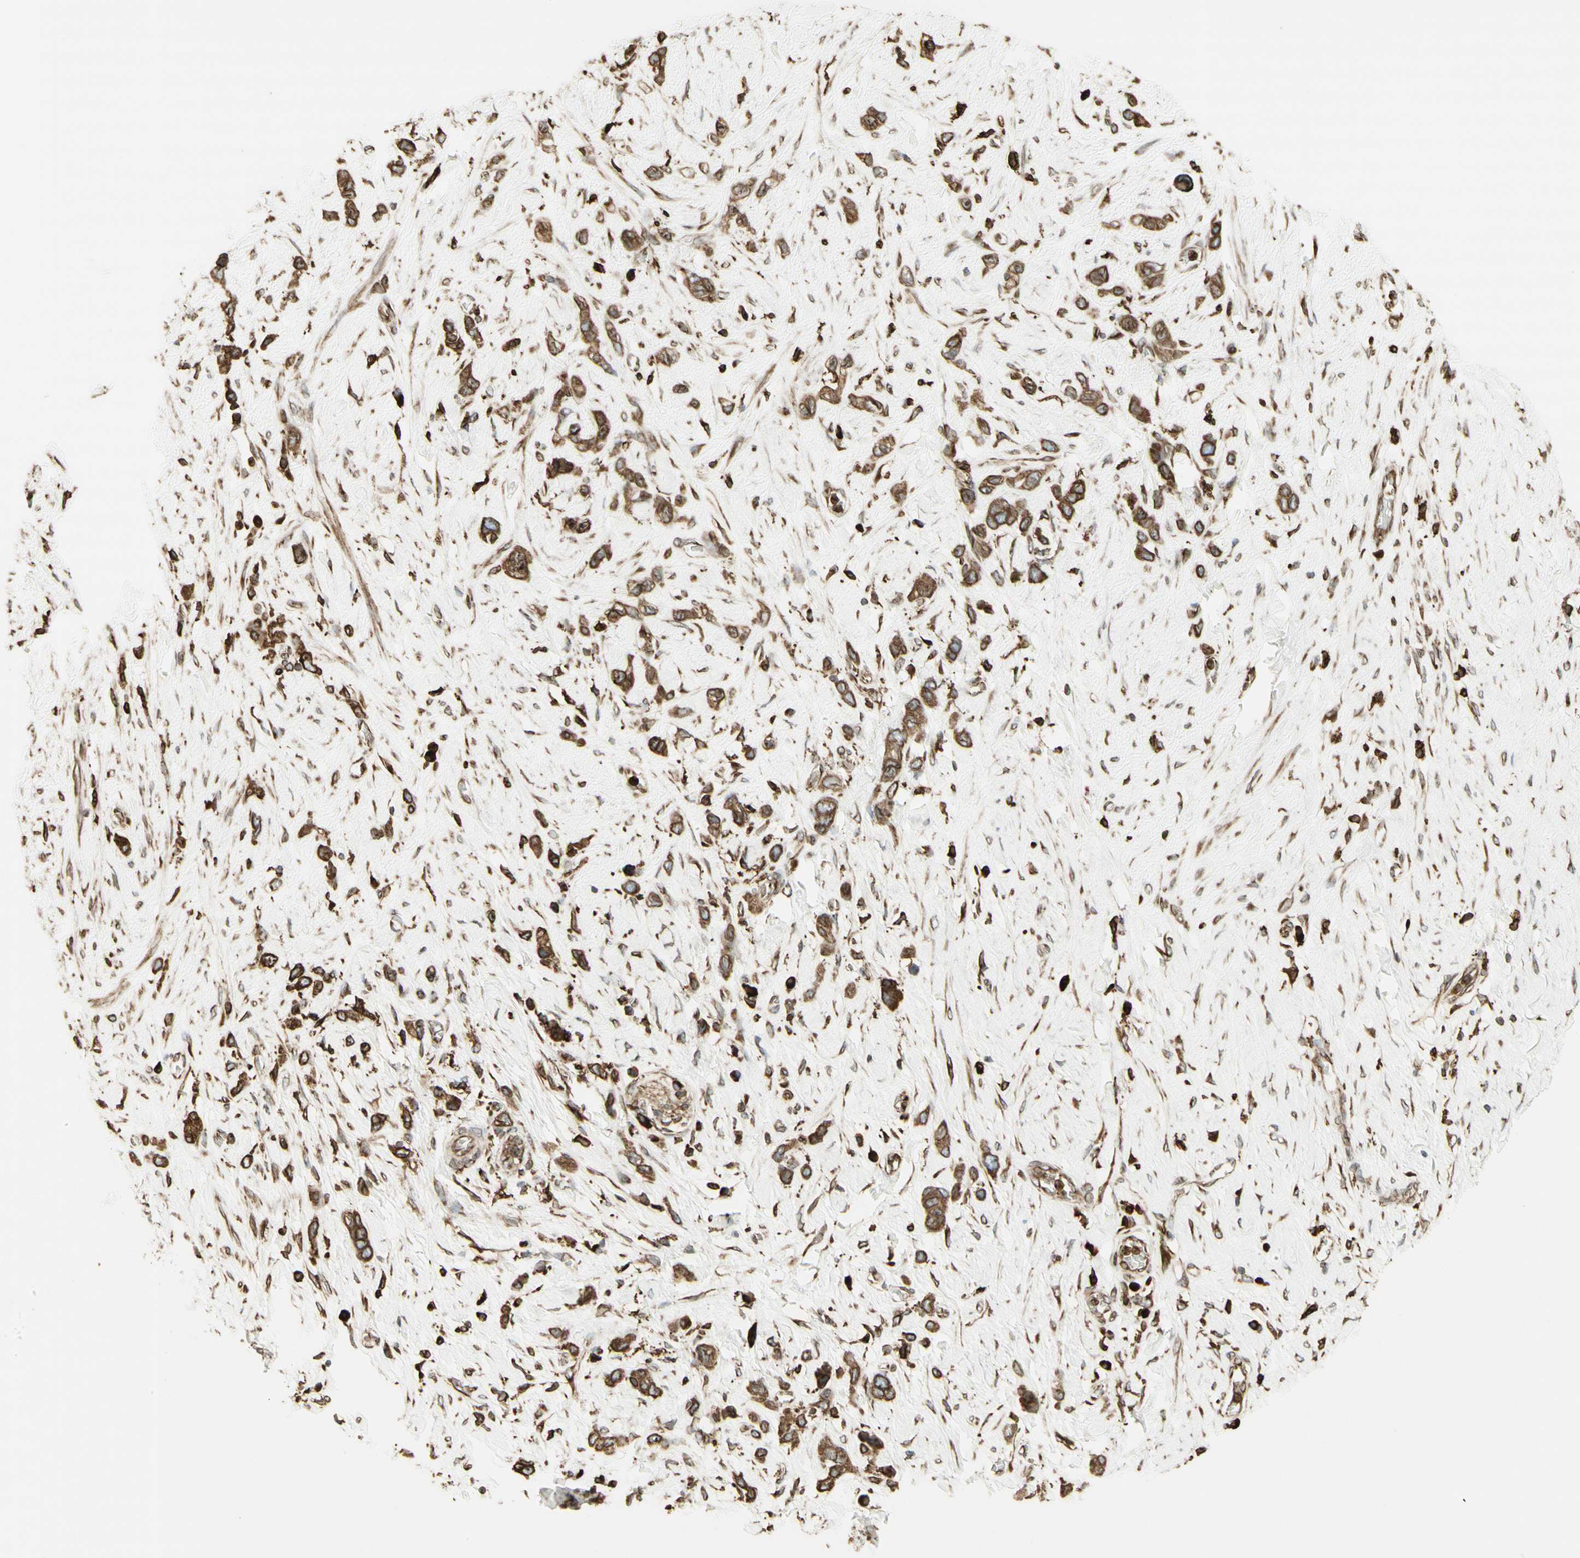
{"staining": {"intensity": "moderate", "quantity": ">75%", "location": "cytoplasmic/membranous"}, "tissue": "stomach cancer", "cell_type": "Tumor cells", "image_type": "cancer", "snomed": [{"axis": "morphology", "description": "Adenocarcinoma, NOS"}, {"axis": "morphology", "description": "Adenocarcinoma, High grade"}, {"axis": "topography", "description": "Stomach, upper"}, {"axis": "topography", "description": "Stomach, lower"}], "caption": "High-magnification brightfield microscopy of stomach high-grade adenocarcinoma stained with DAB (3,3'-diaminobenzidine) (brown) and counterstained with hematoxylin (blue). tumor cells exhibit moderate cytoplasmic/membranous staining is appreciated in about>75% of cells.", "gene": "CANX", "patient": {"sex": "female", "age": 65}}